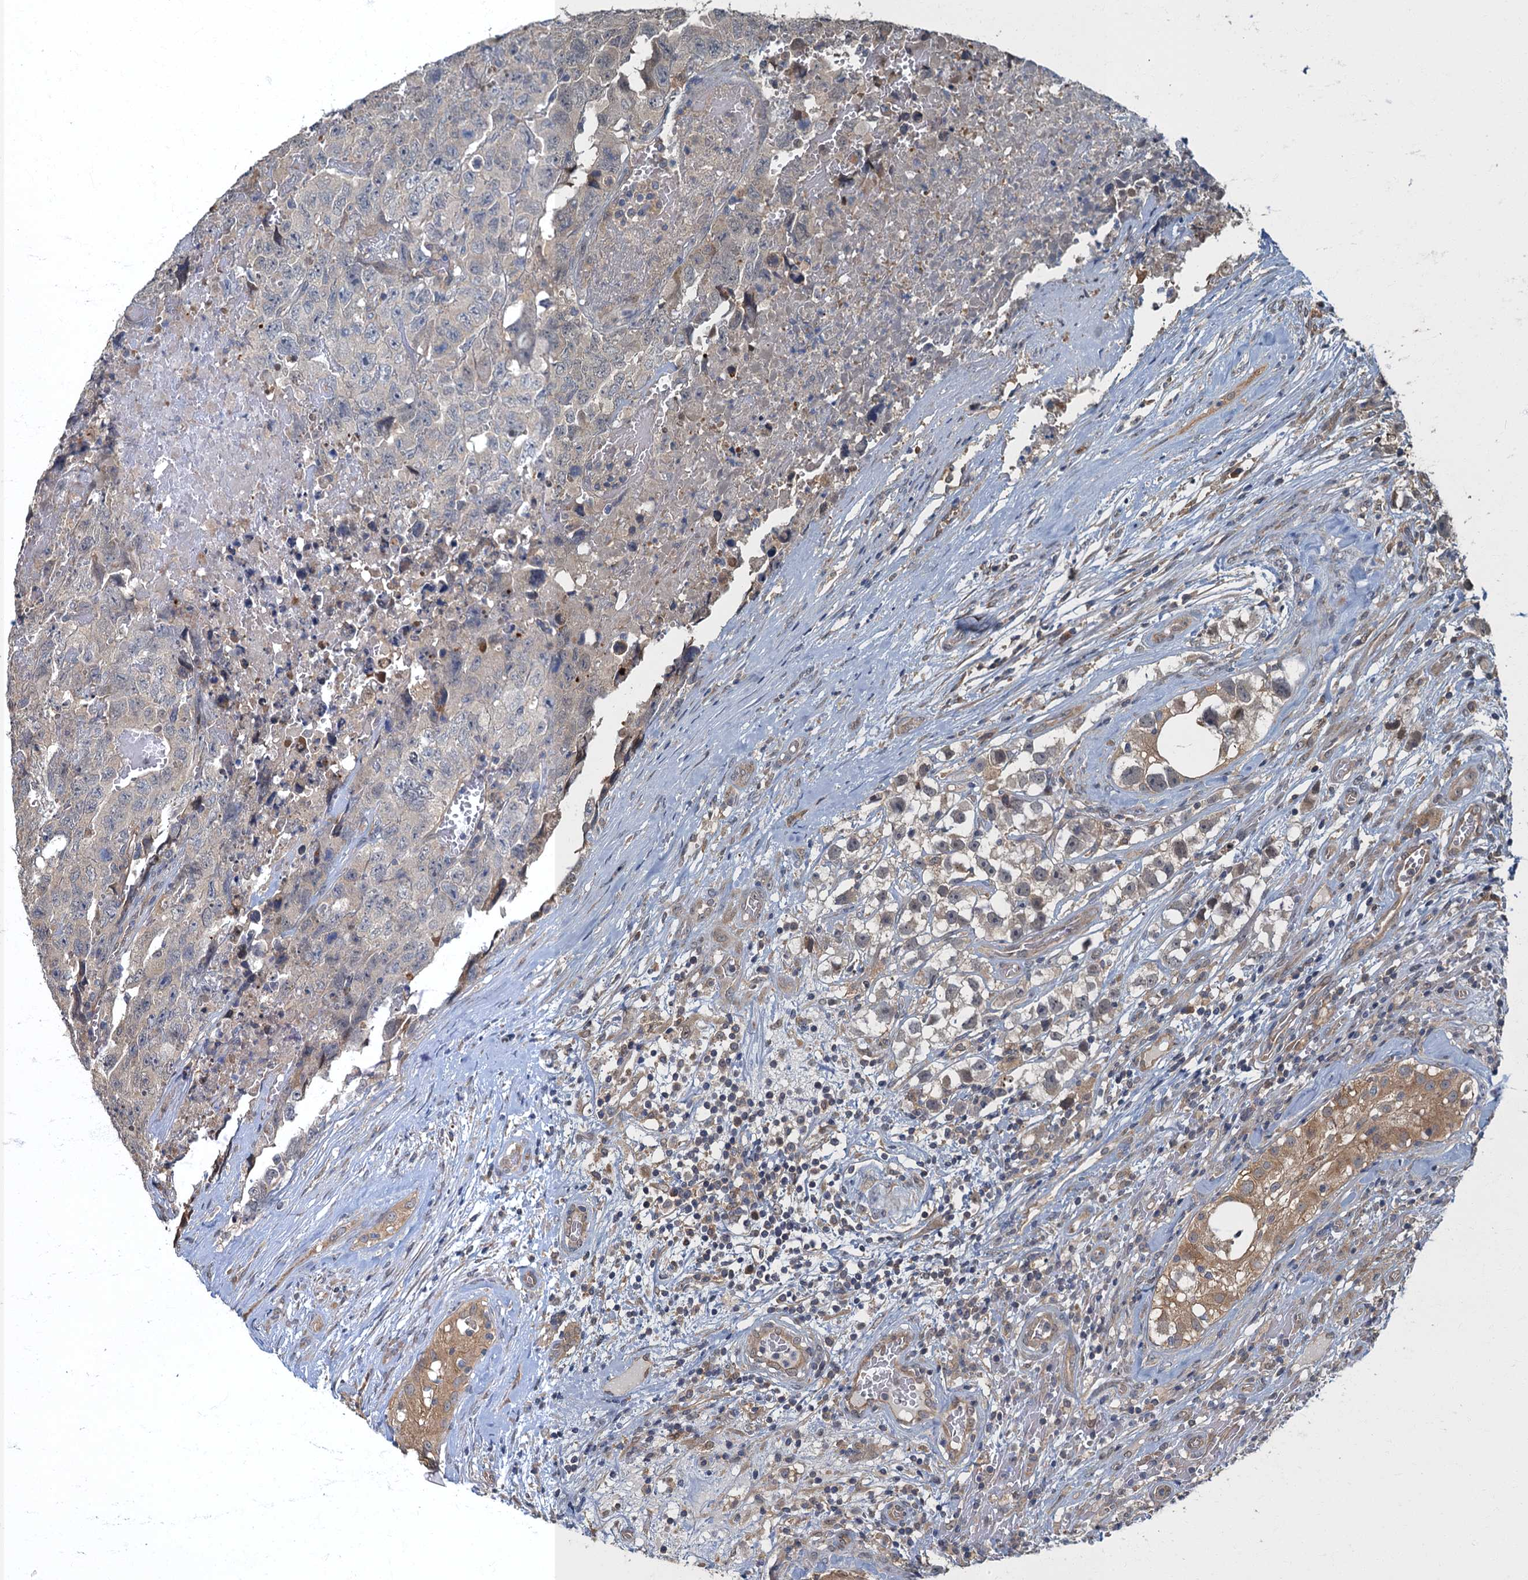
{"staining": {"intensity": "negative", "quantity": "none", "location": "none"}, "tissue": "testis cancer", "cell_type": "Tumor cells", "image_type": "cancer", "snomed": [{"axis": "morphology", "description": "Carcinoma, Embryonal, NOS"}, {"axis": "topography", "description": "Testis"}], "caption": "Micrograph shows no protein positivity in tumor cells of testis cancer tissue. Nuclei are stained in blue.", "gene": "TBCK", "patient": {"sex": "male", "age": 45}}